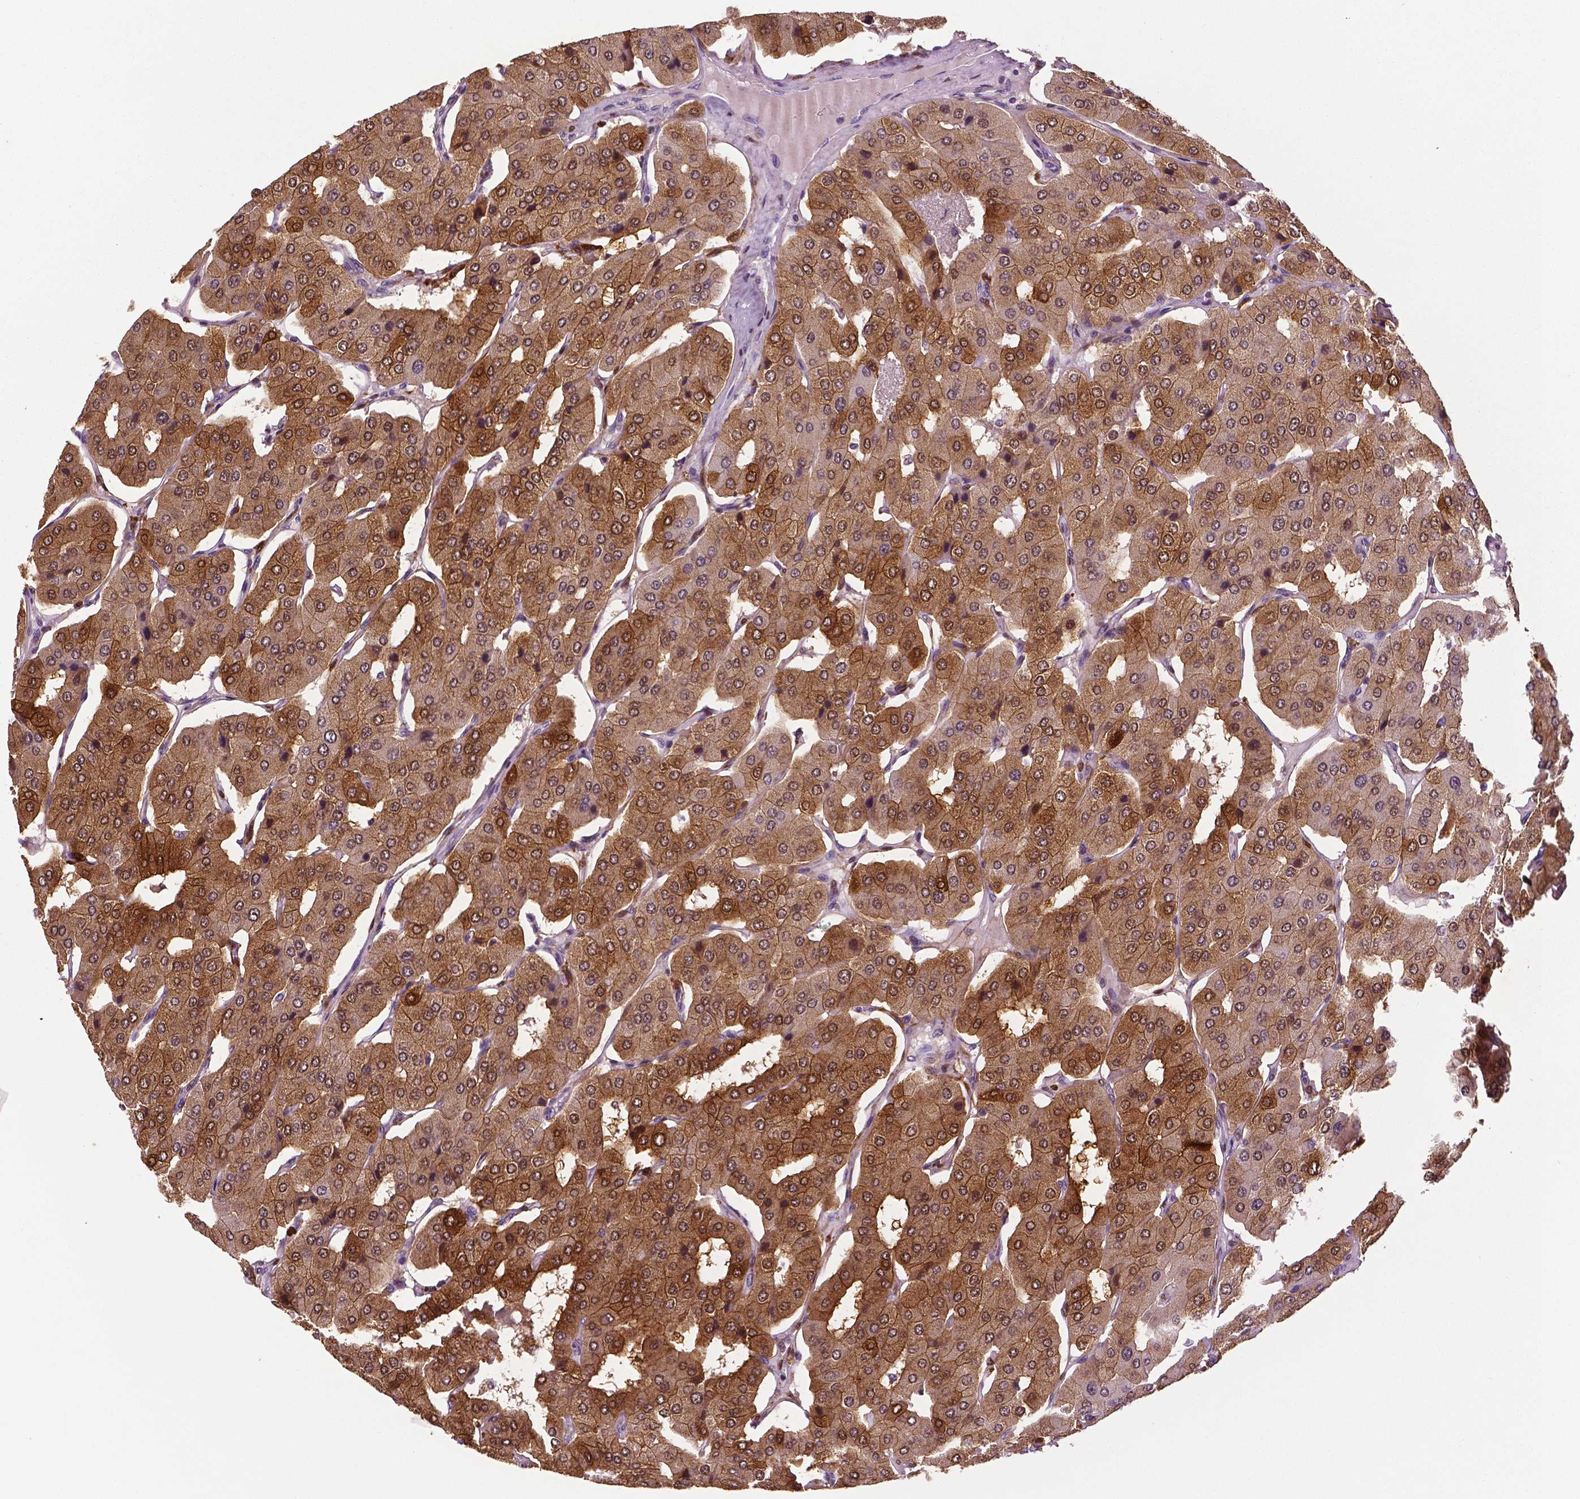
{"staining": {"intensity": "moderate", "quantity": ">75%", "location": "cytoplasmic/membranous"}, "tissue": "parathyroid gland", "cell_type": "Glandular cells", "image_type": "normal", "snomed": [{"axis": "morphology", "description": "Normal tissue, NOS"}, {"axis": "morphology", "description": "Adenoma, NOS"}, {"axis": "topography", "description": "Parathyroid gland"}], "caption": "Immunohistochemistry (IHC) image of unremarkable parathyroid gland: parathyroid gland stained using IHC displays medium levels of moderate protein expression localized specifically in the cytoplasmic/membranous of glandular cells, appearing as a cytoplasmic/membranous brown color.", "gene": "PHGDH", "patient": {"sex": "female", "age": 86}}